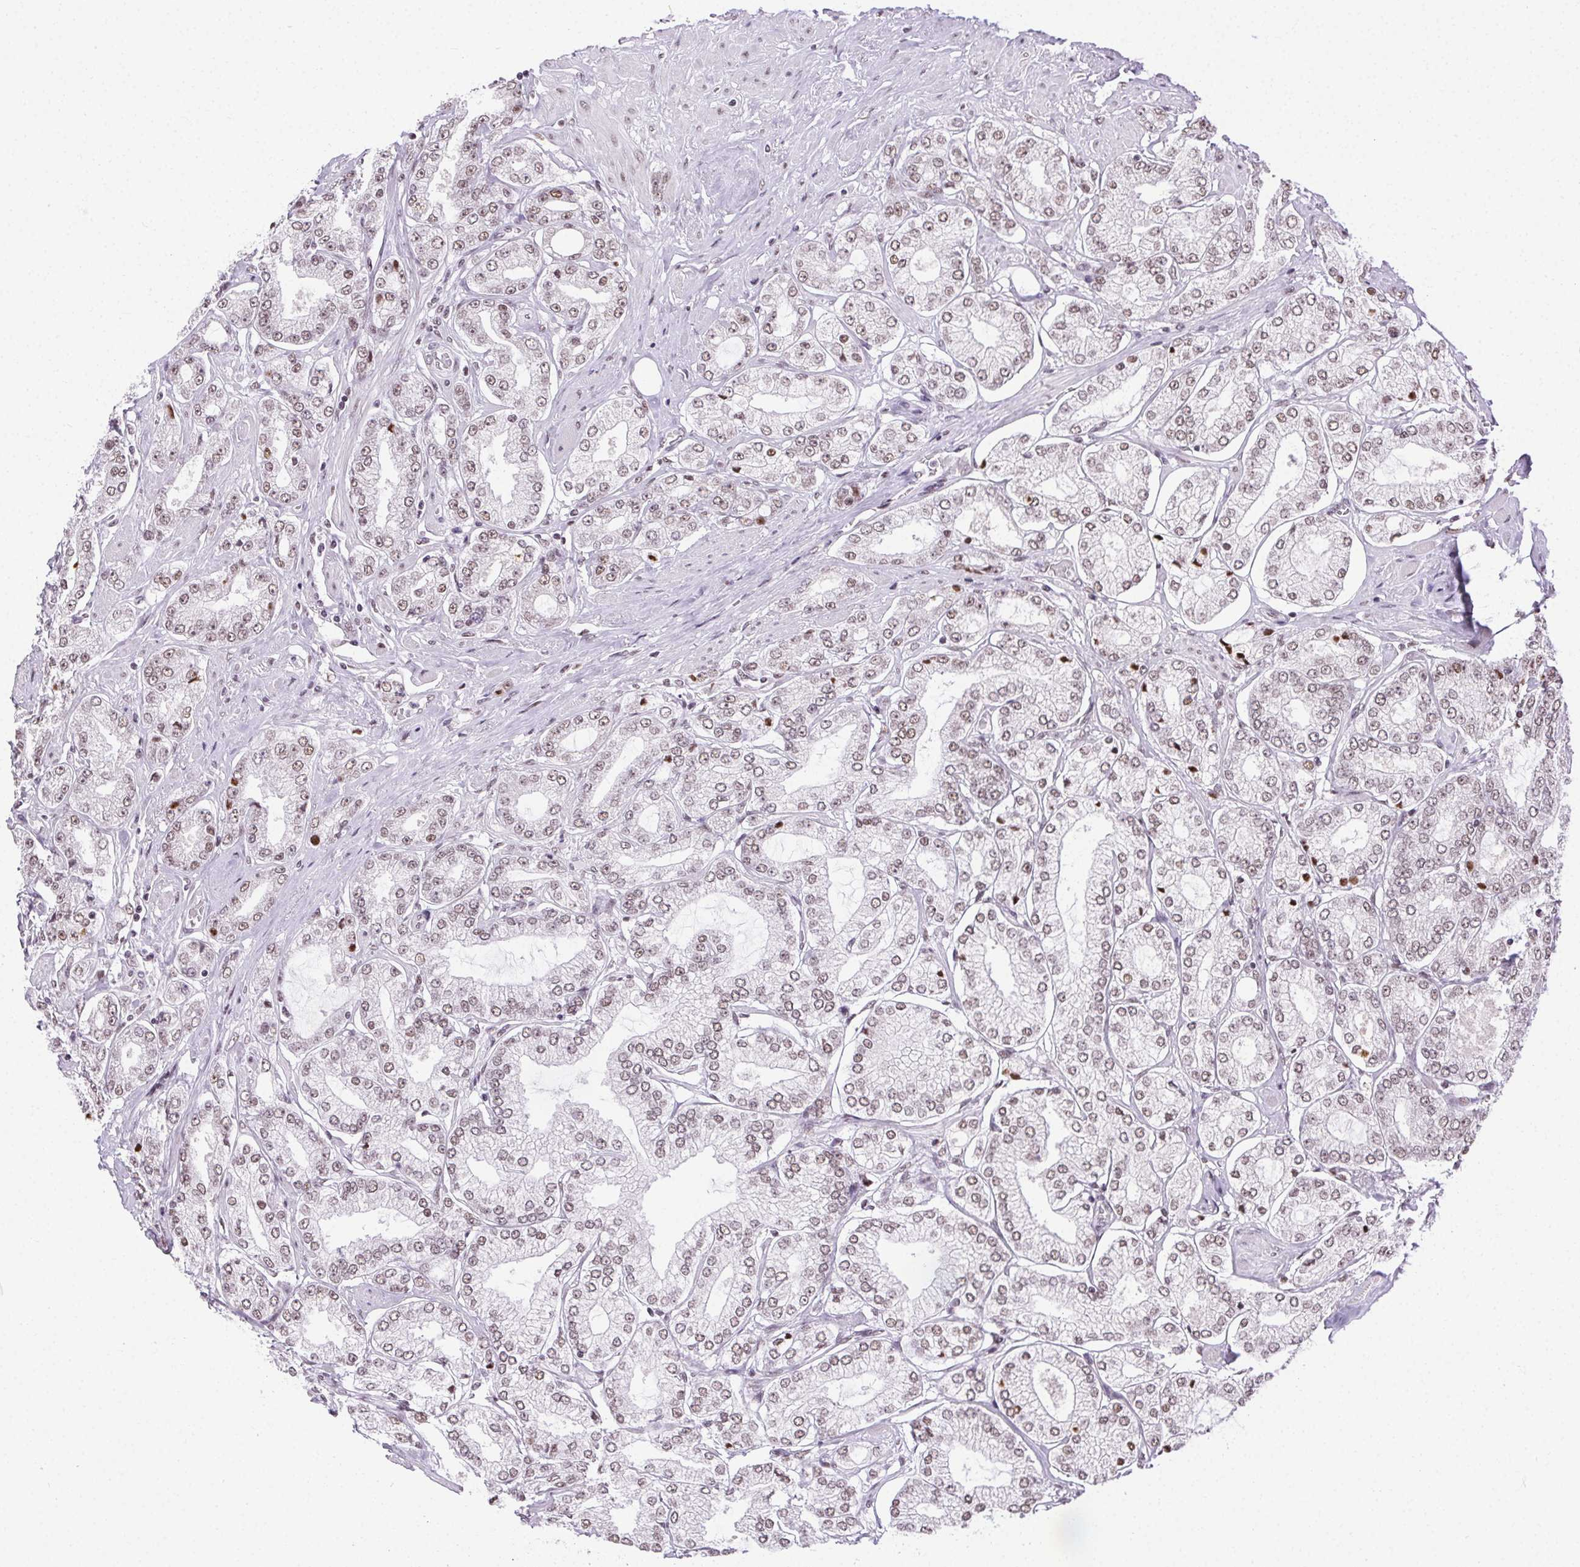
{"staining": {"intensity": "weak", "quantity": ">75%", "location": "nuclear"}, "tissue": "prostate cancer", "cell_type": "Tumor cells", "image_type": "cancer", "snomed": [{"axis": "morphology", "description": "Adenocarcinoma, High grade"}, {"axis": "topography", "description": "Prostate"}], "caption": "Immunohistochemistry photomicrograph of prostate cancer (high-grade adenocarcinoma) stained for a protein (brown), which exhibits low levels of weak nuclear staining in about >75% of tumor cells.", "gene": "TRA2B", "patient": {"sex": "male", "age": 68}}